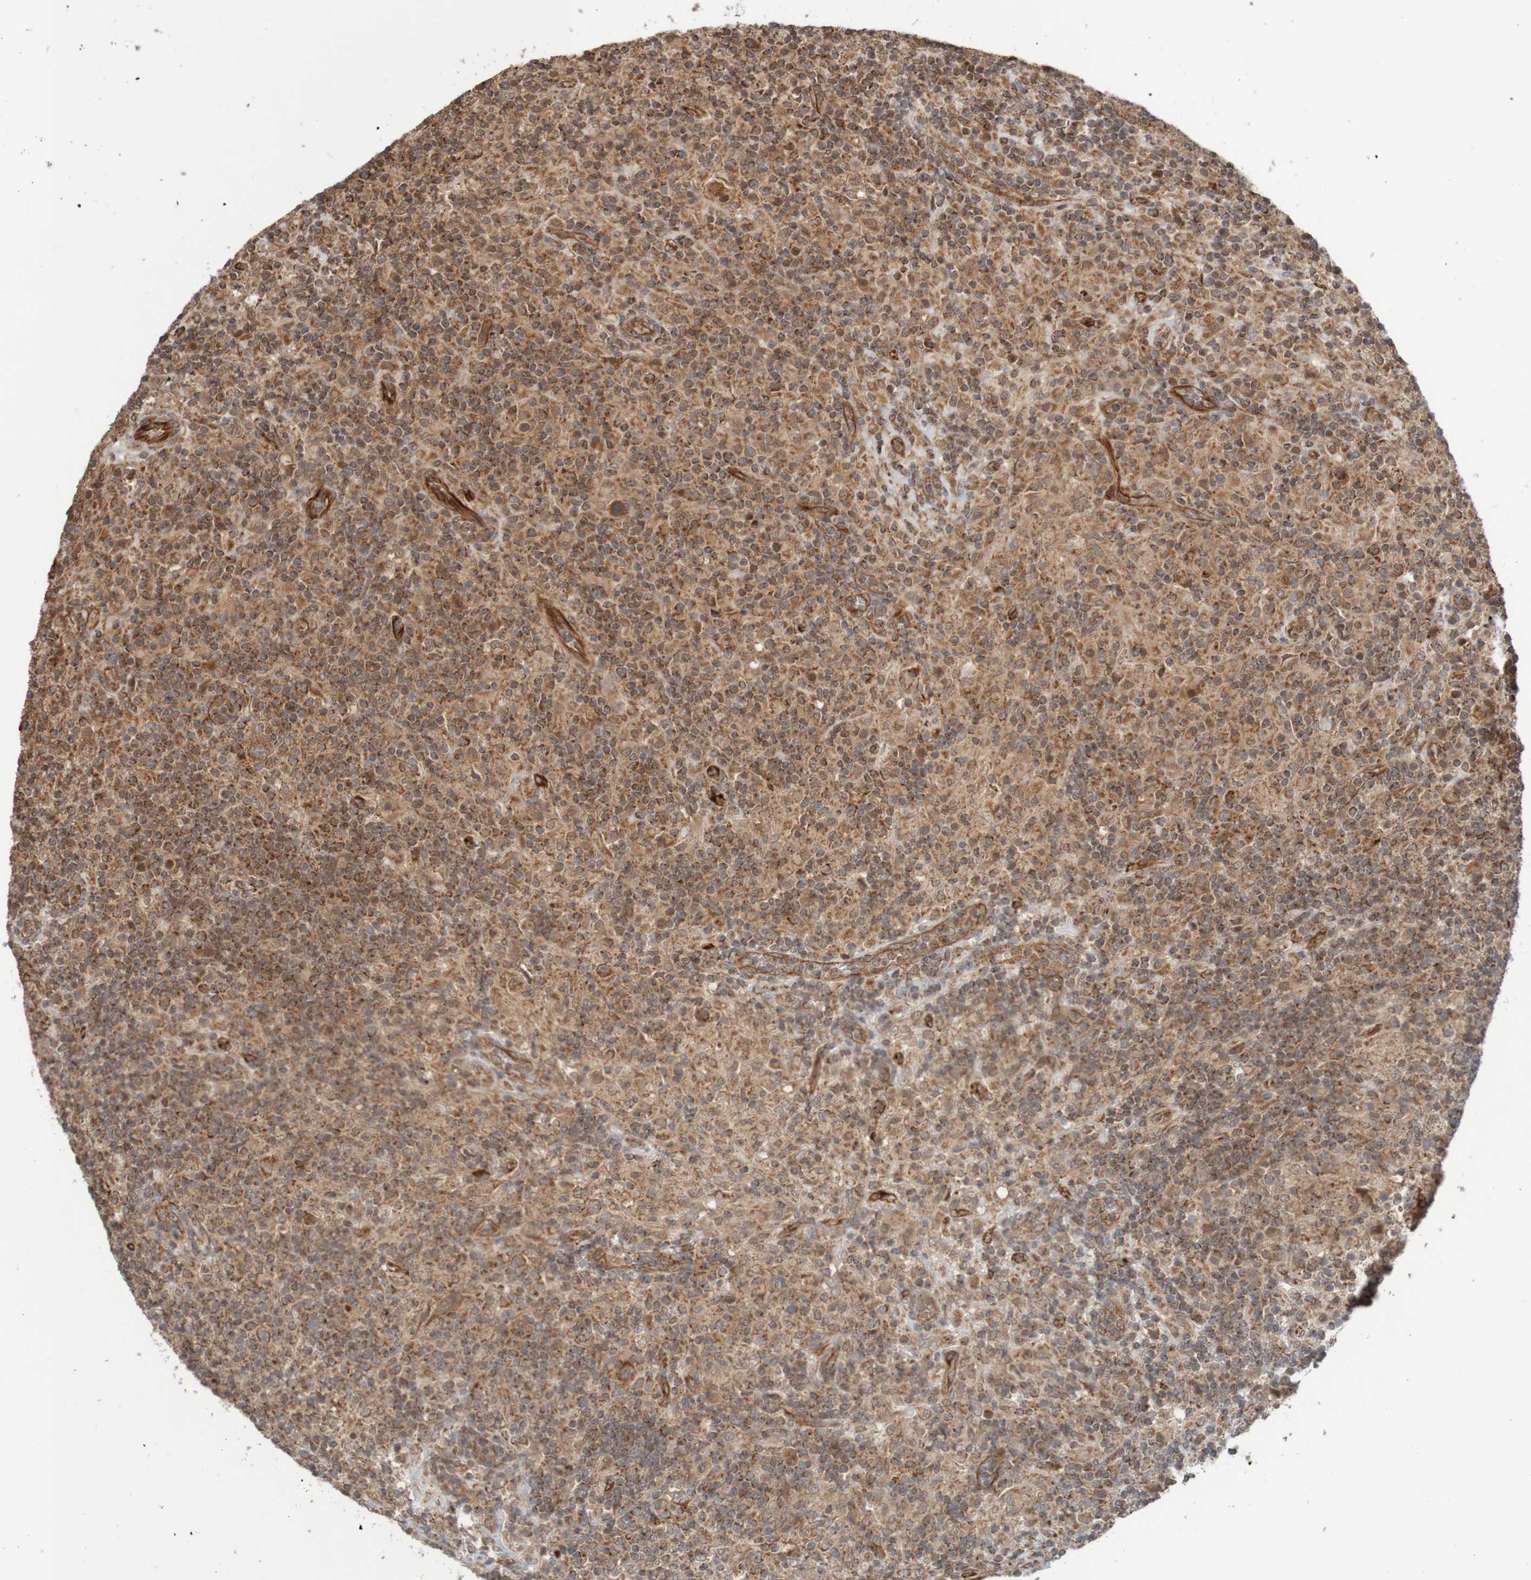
{"staining": {"intensity": "moderate", "quantity": ">75%", "location": "cytoplasmic/membranous"}, "tissue": "lymphoma", "cell_type": "Tumor cells", "image_type": "cancer", "snomed": [{"axis": "morphology", "description": "Hodgkin's disease, NOS"}, {"axis": "topography", "description": "Lymph node"}], "caption": "Protein staining by immunohistochemistry shows moderate cytoplasmic/membranous staining in approximately >75% of tumor cells in Hodgkin's disease. The staining was performed using DAB (3,3'-diaminobenzidine) to visualize the protein expression in brown, while the nuclei were stained in blue with hematoxylin (Magnification: 20x).", "gene": "MRPL52", "patient": {"sex": "male", "age": 70}}